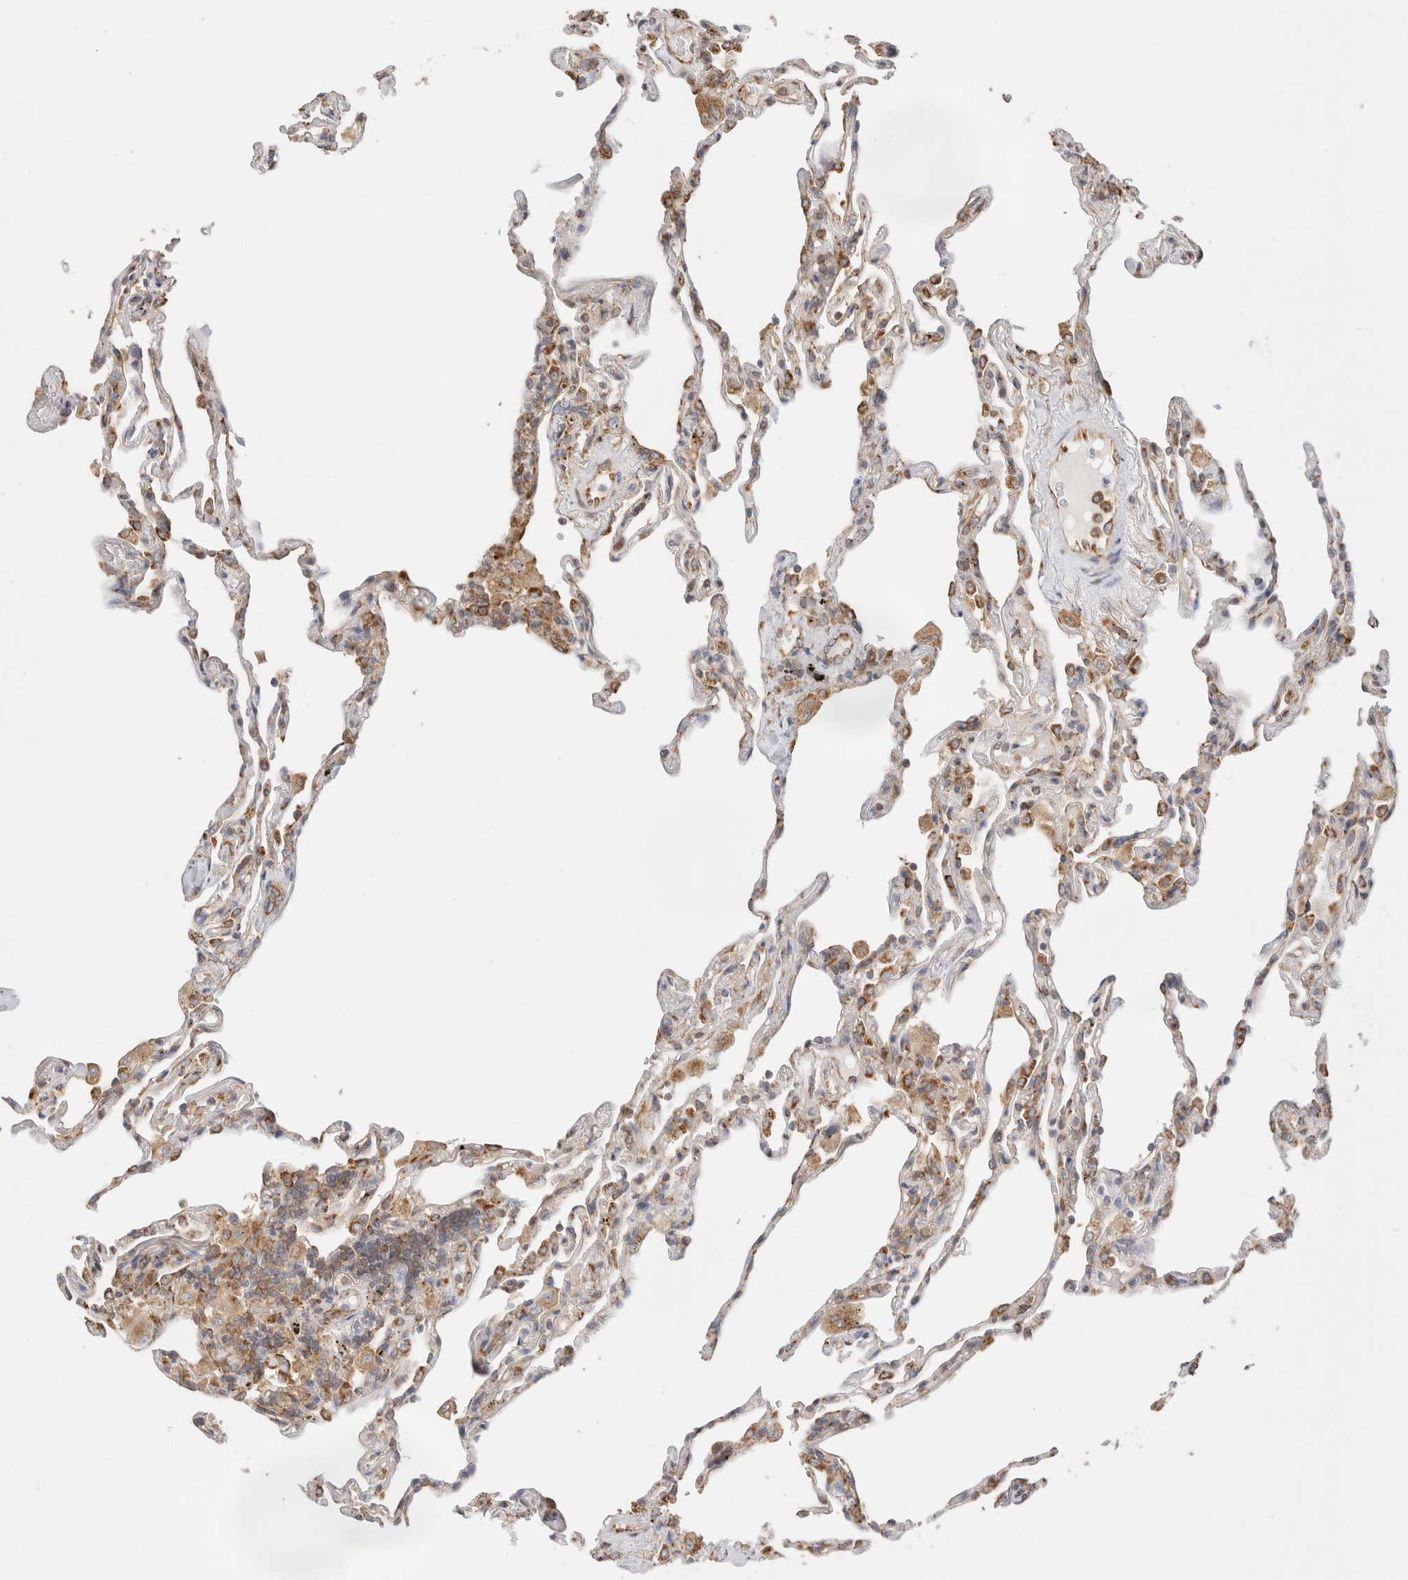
{"staining": {"intensity": "moderate", "quantity": "25%-75%", "location": "cytoplasmic/membranous"}, "tissue": "lung", "cell_type": "Alveolar cells", "image_type": "normal", "snomed": [{"axis": "morphology", "description": "Normal tissue, NOS"}, {"axis": "topography", "description": "Lung"}], "caption": "Lung stained for a protein reveals moderate cytoplasmic/membranous positivity in alveolar cells.", "gene": "ZC2HC1A", "patient": {"sex": "male", "age": 59}}